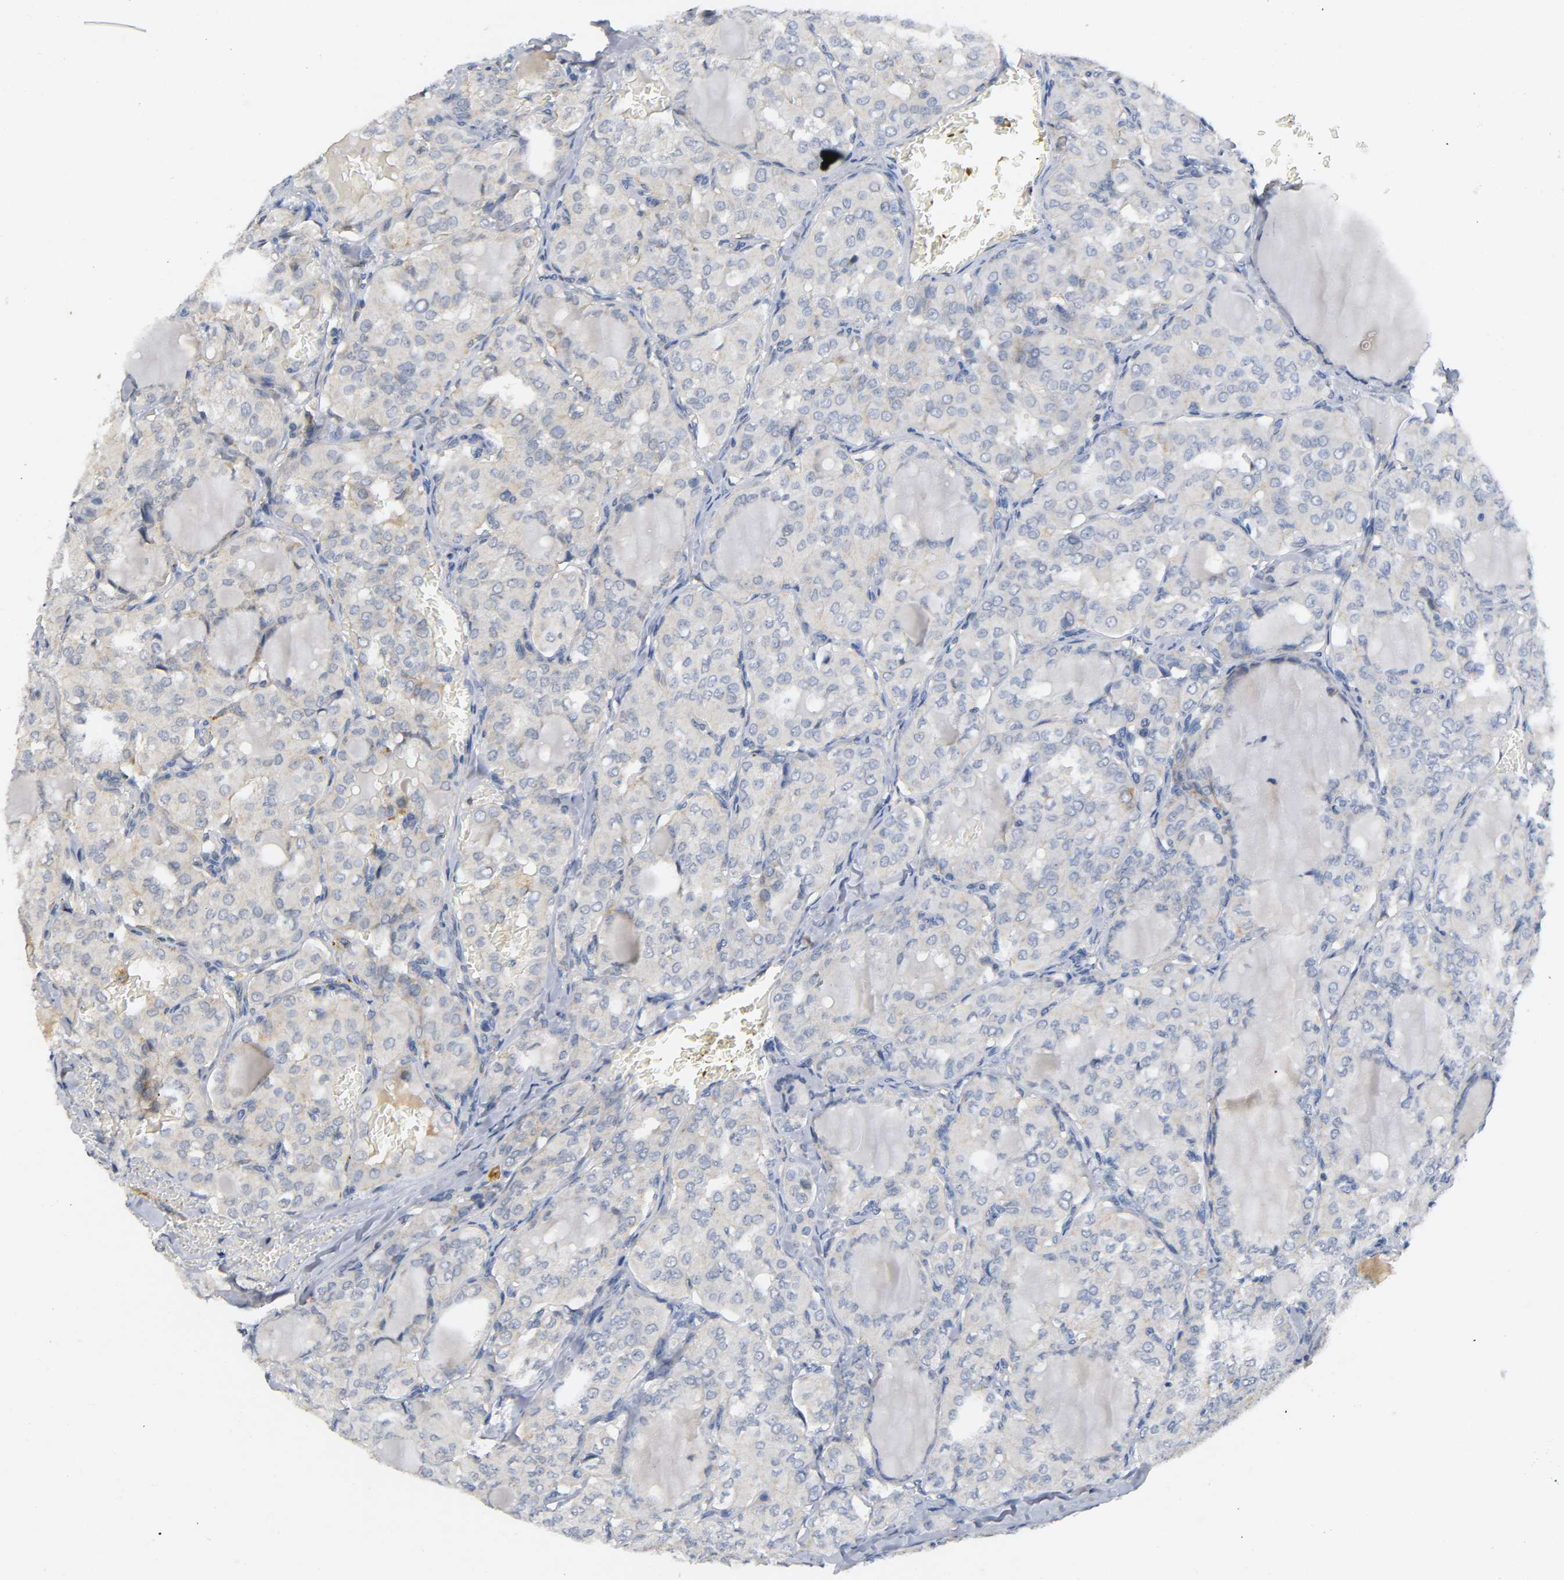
{"staining": {"intensity": "weak", "quantity": "25%-75%", "location": "cytoplasmic/membranous"}, "tissue": "thyroid cancer", "cell_type": "Tumor cells", "image_type": "cancer", "snomed": [{"axis": "morphology", "description": "Papillary adenocarcinoma, NOS"}, {"axis": "topography", "description": "Thyroid gland"}], "caption": "A brown stain shows weak cytoplasmic/membranous staining of a protein in human thyroid cancer tumor cells. (Stains: DAB (3,3'-diaminobenzidine) in brown, nuclei in blue, Microscopy: brightfield microscopy at high magnification).", "gene": "NRP1", "patient": {"sex": "male", "age": 20}}